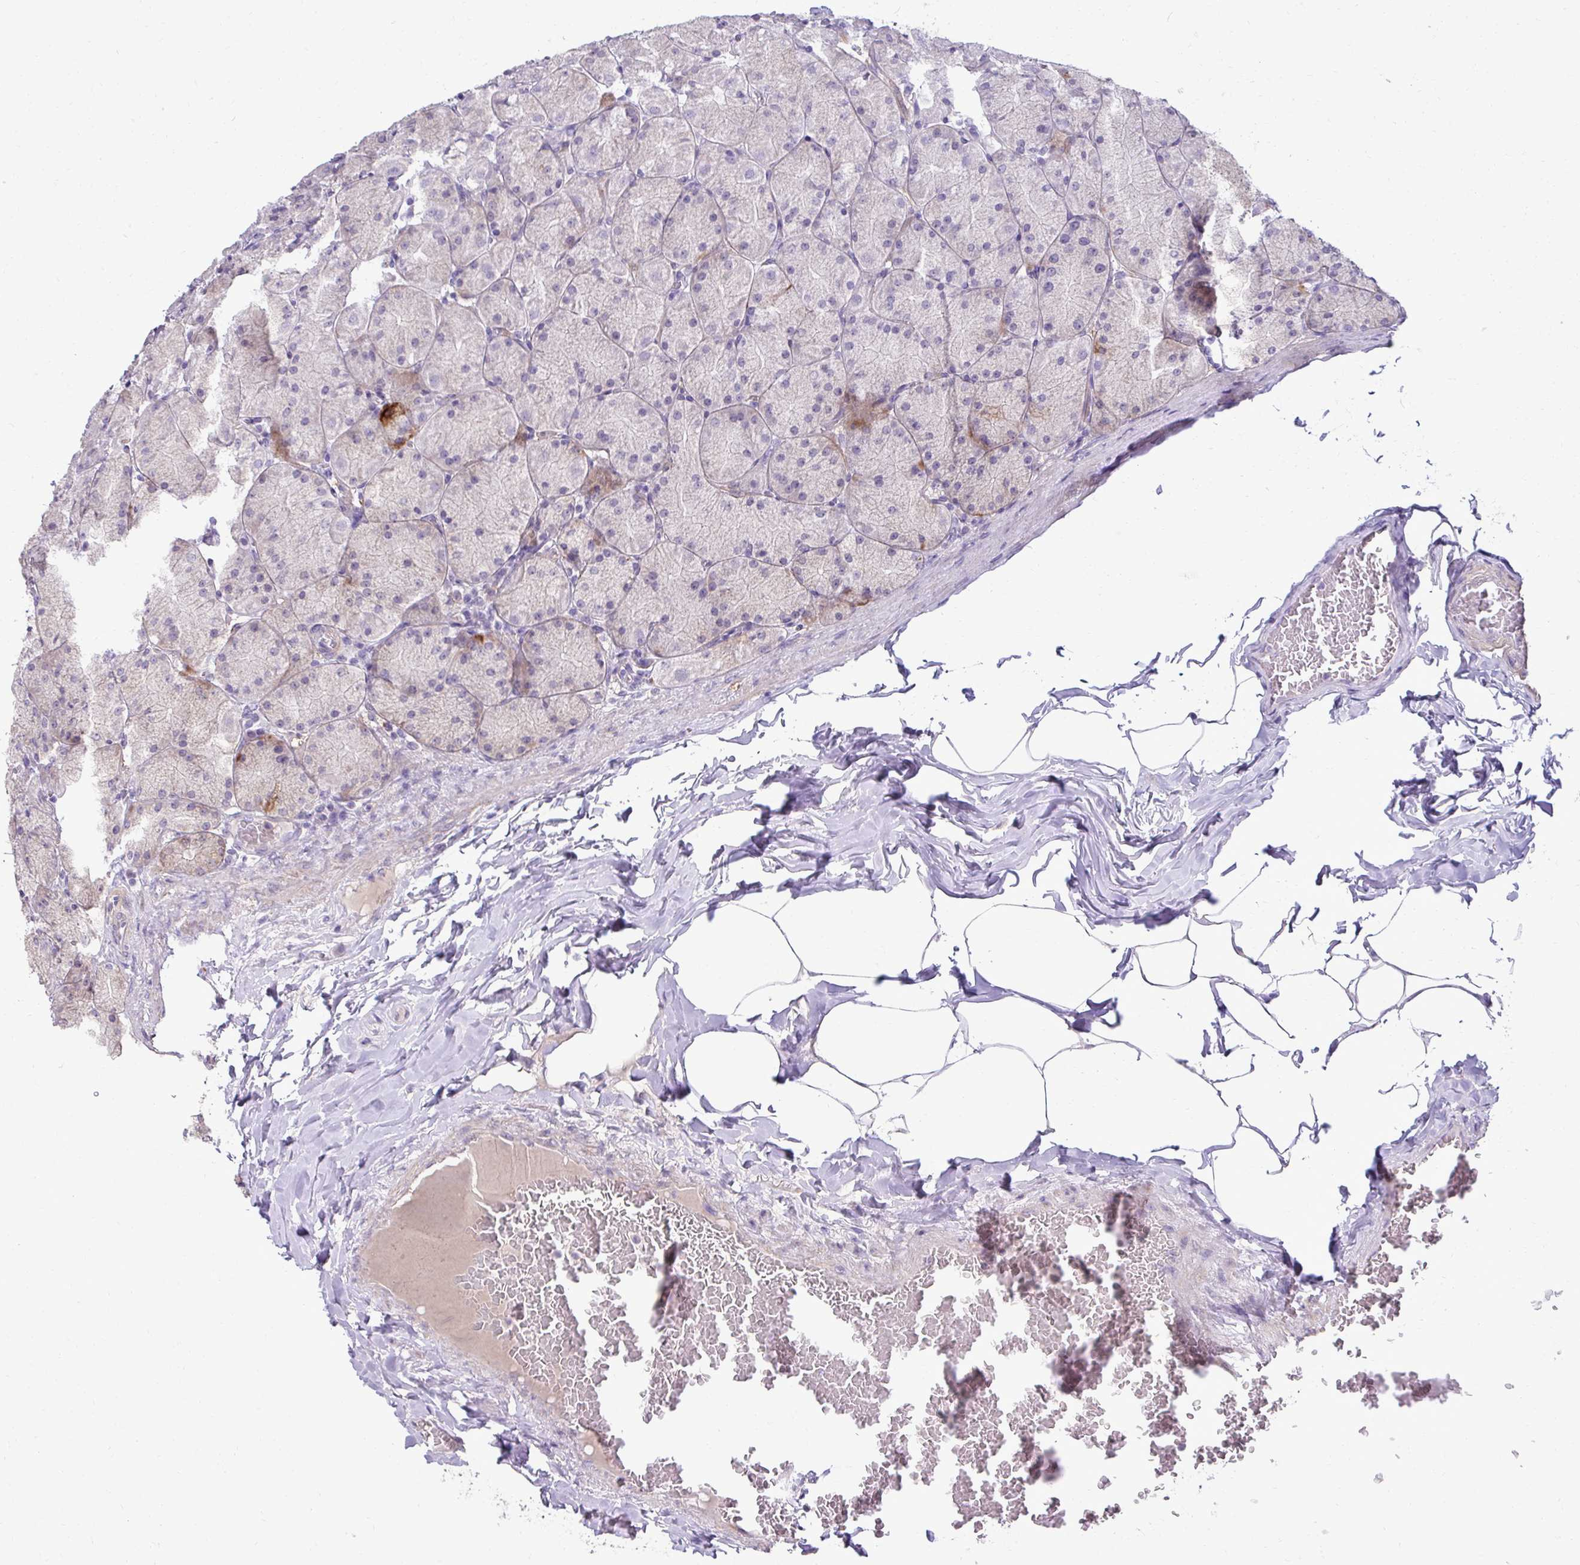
{"staining": {"intensity": "negative", "quantity": "none", "location": "none"}, "tissue": "stomach", "cell_type": "Glandular cells", "image_type": "normal", "snomed": [{"axis": "morphology", "description": "Normal tissue, NOS"}, {"axis": "topography", "description": "Stomach, upper"}], "caption": "Immunohistochemistry (IHC) photomicrograph of unremarkable stomach stained for a protein (brown), which displays no staining in glandular cells.", "gene": "SLC30A3", "patient": {"sex": "female", "age": 56}}